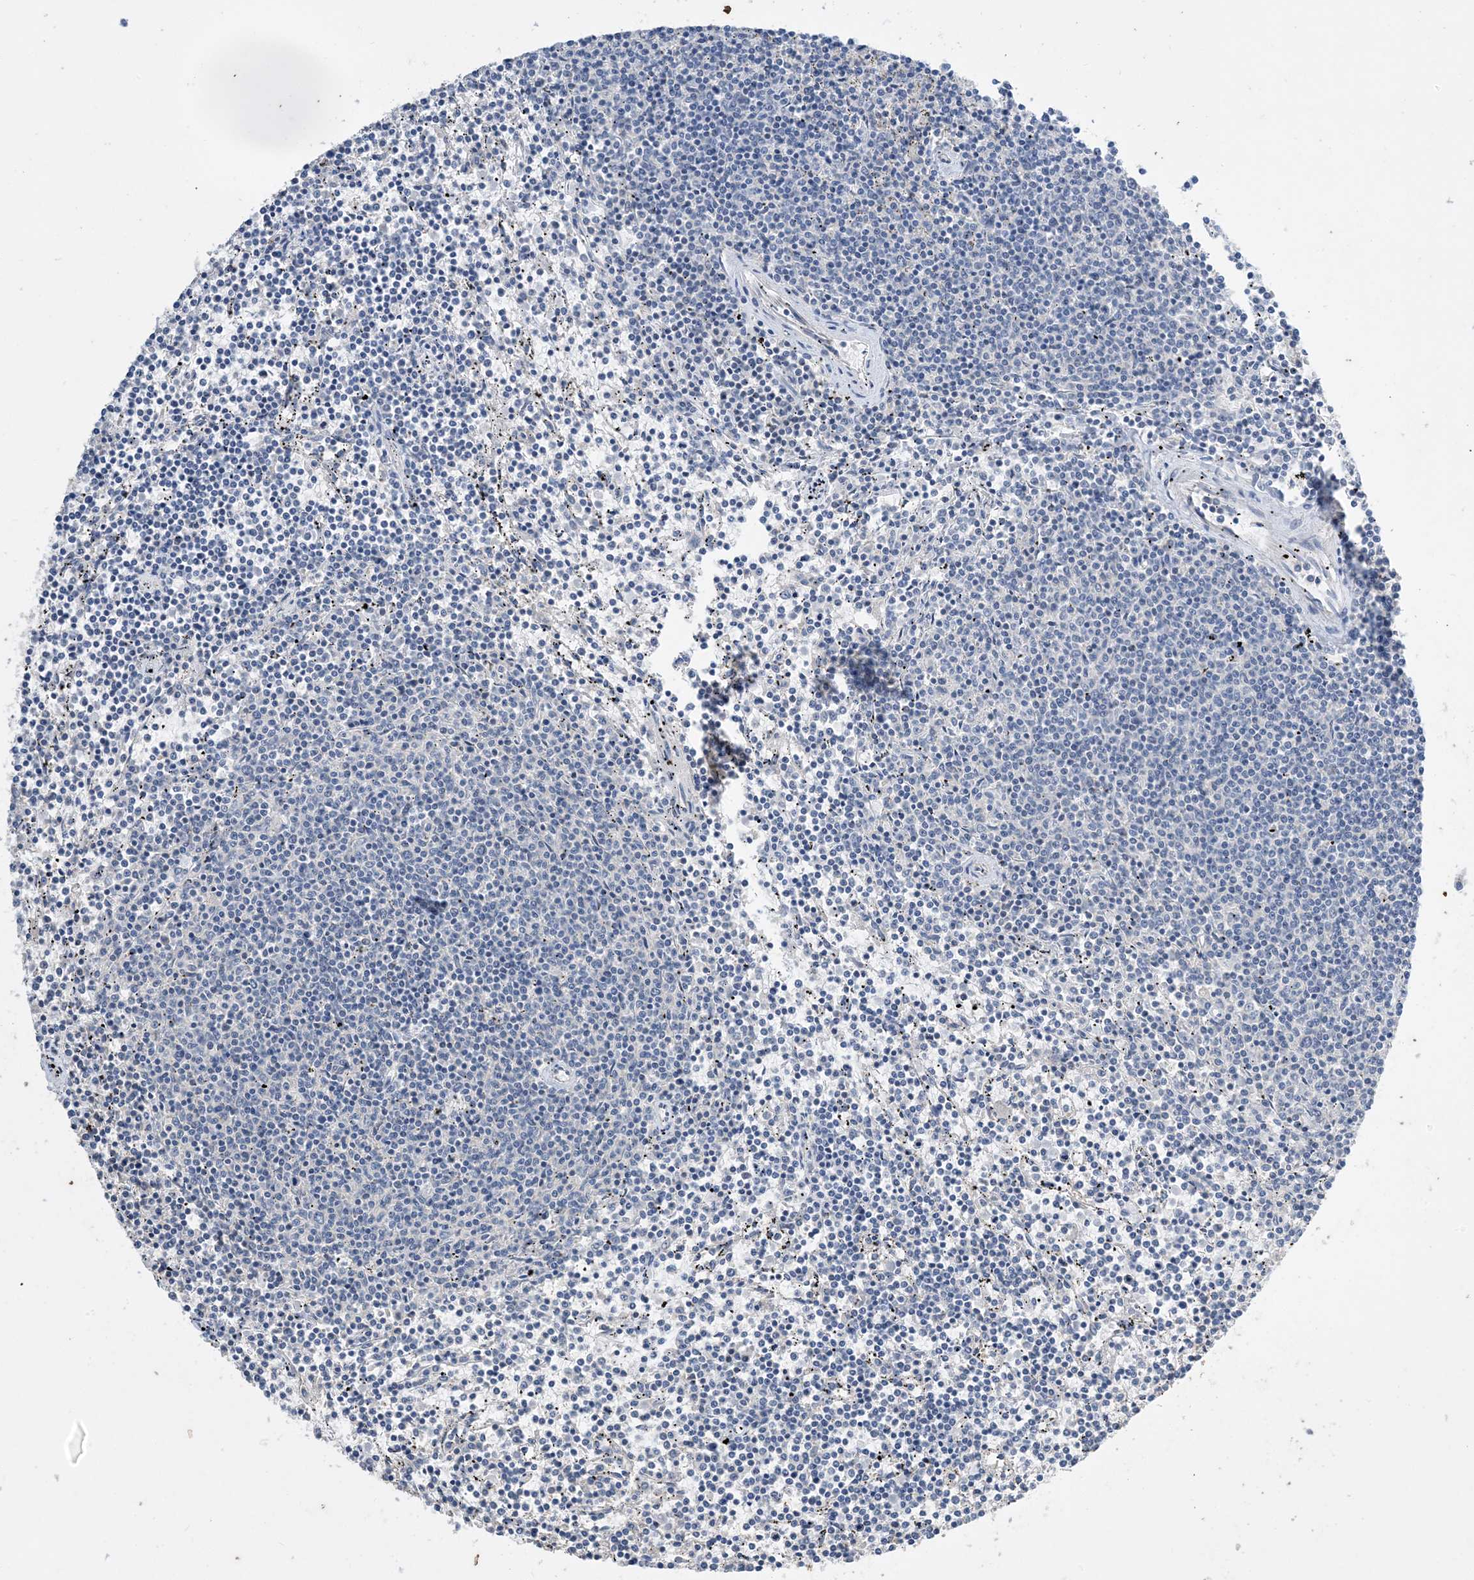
{"staining": {"intensity": "negative", "quantity": "none", "location": "none"}, "tissue": "lymphoma", "cell_type": "Tumor cells", "image_type": "cancer", "snomed": [{"axis": "morphology", "description": "Malignant lymphoma, non-Hodgkin's type, Low grade"}, {"axis": "topography", "description": "Spleen"}], "caption": "DAB (3,3'-diaminobenzidine) immunohistochemical staining of human lymphoma reveals no significant expression in tumor cells.", "gene": "KPRP", "patient": {"sex": "female", "age": 50}}